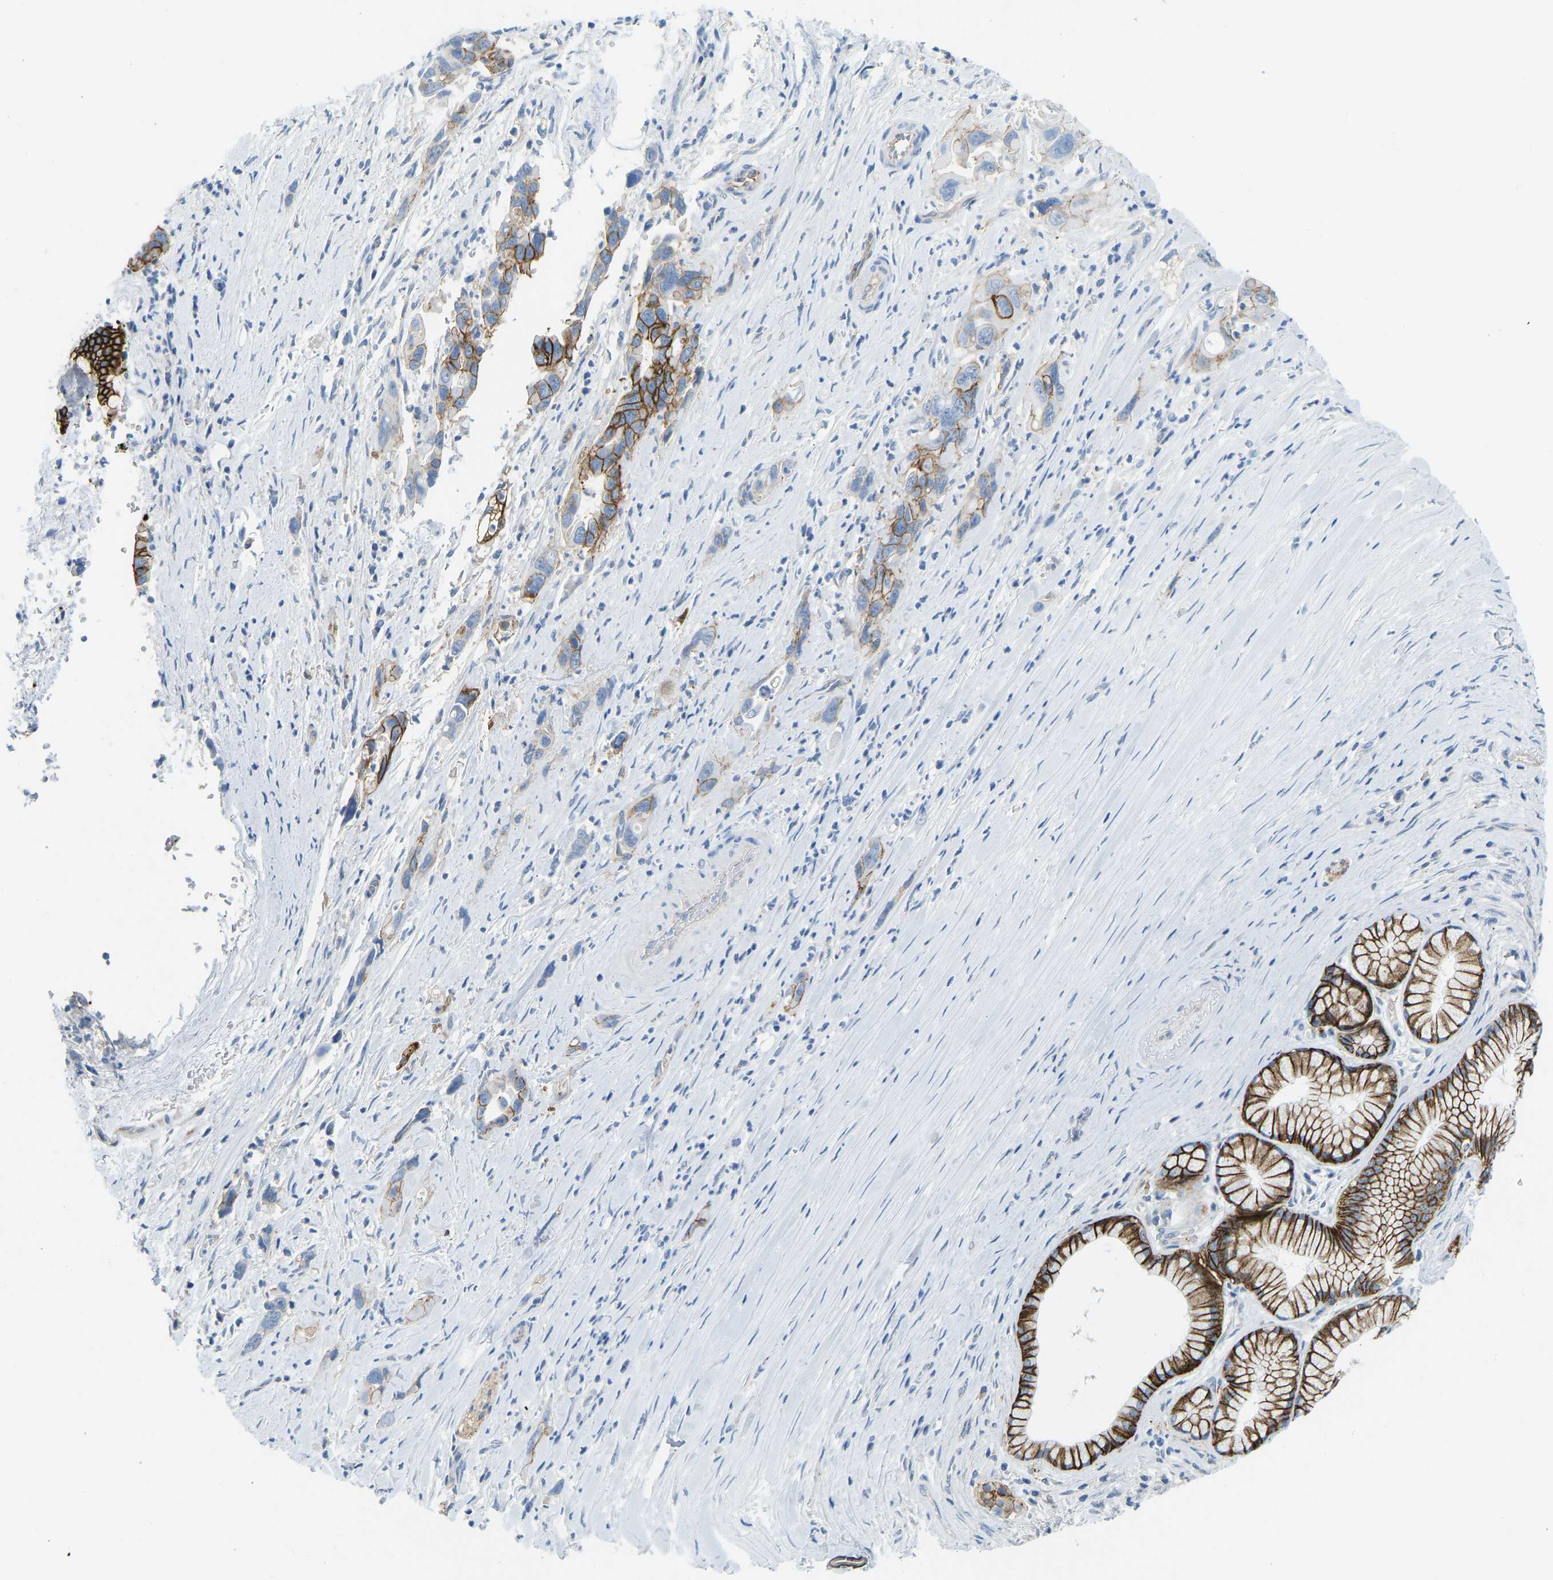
{"staining": {"intensity": "strong", "quantity": ">75%", "location": "cytoplasmic/membranous"}, "tissue": "pancreatic cancer", "cell_type": "Tumor cells", "image_type": "cancer", "snomed": [{"axis": "morphology", "description": "Adenocarcinoma, NOS"}, {"axis": "topography", "description": "Pancreas"}], "caption": "Immunohistochemistry (DAB) staining of human pancreatic adenocarcinoma demonstrates strong cytoplasmic/membranous protein staining in approximately >75% of tumor cells.", "gene": "ATP1A1", "patient": {"sex": "female", "age": 70}}